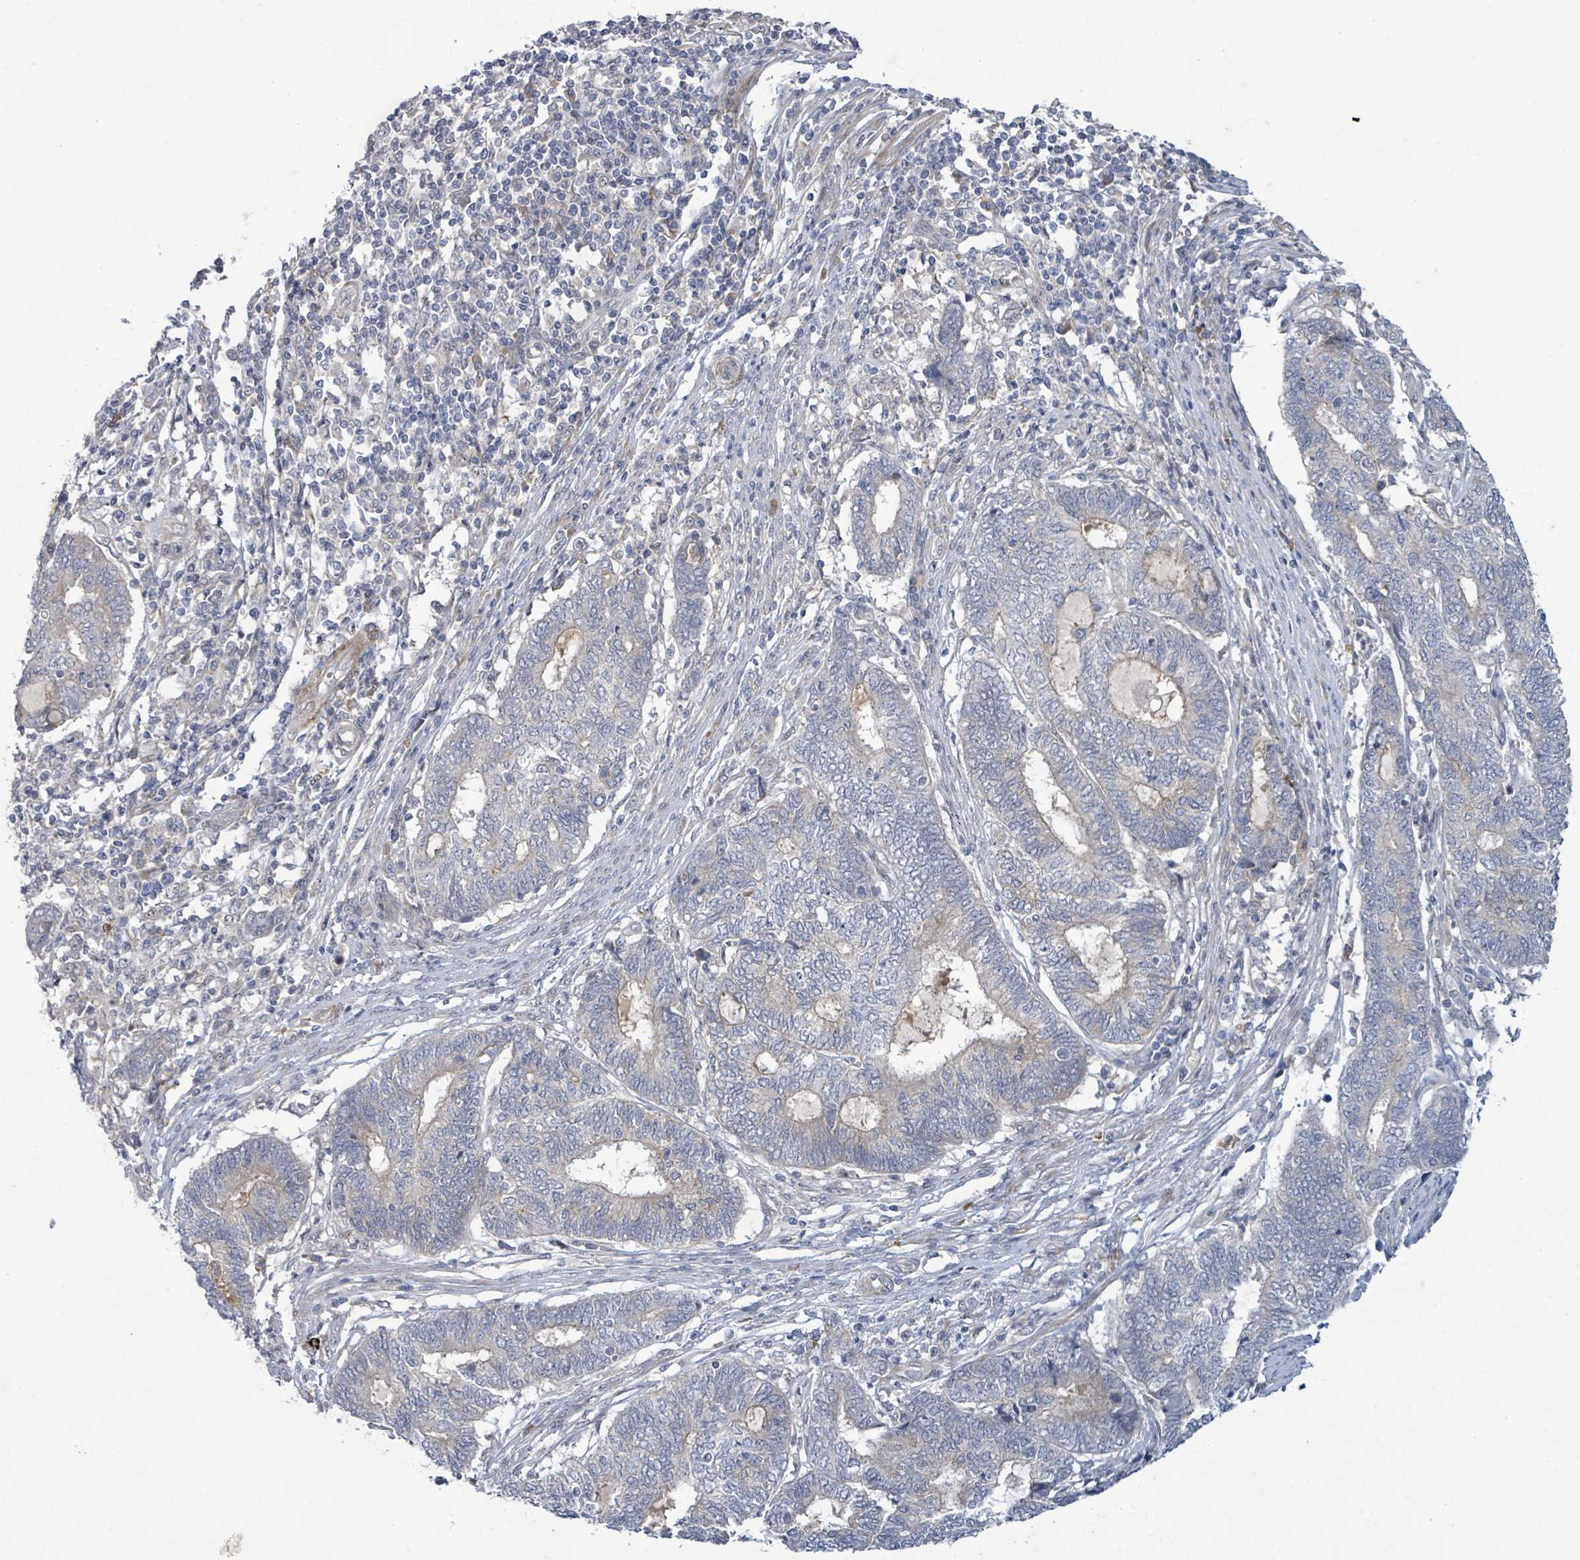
{"staining": {"intensity": "negative", "quantity": "none", "location": "none"}, "tissue": "endometrial cancer", "cell_type": "Tumor cells", "image_type": "cancer", "snomed": [{"axis": "morphology", "description": "Adenocarcinoma, NOS"}, {"axis": "topography", "description": "Uterus"}, {"axis": "topography", "description": "Endometrium"}], "caption": "Tumor cells show no significant protein positivity in endometrial adenocarcinoma. (DAB (3,3'-diaminobenzidine) immunohistochemistry (IHC), high magnification).", "gene": "SLIT3", "patient": {"sex": "female", "age": 70}}